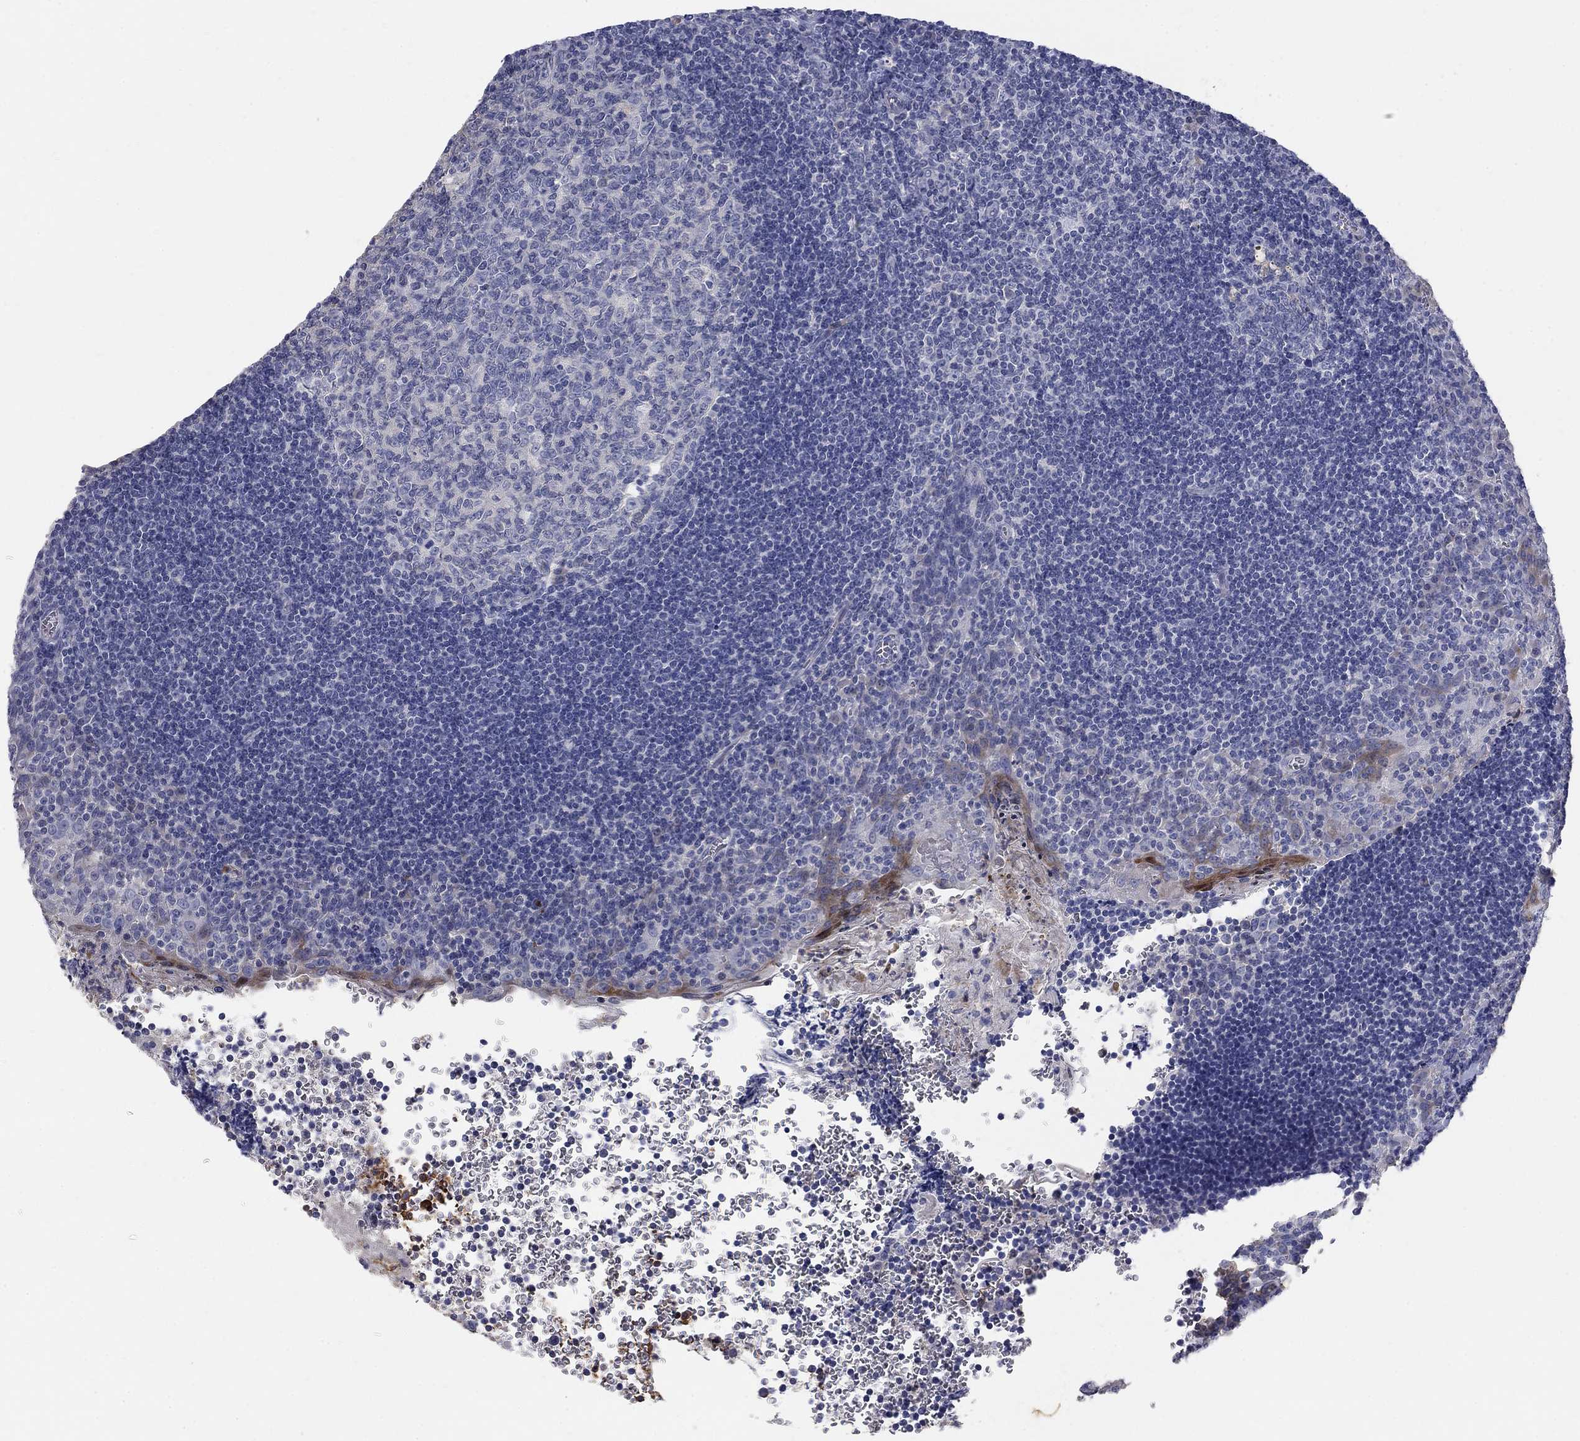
{"staining": {"intensity": "negative", "quantity": "none", "location": "none"}, "tissue": "tonsil", "cell_type": "Germinal center cells", "image_type": "normal", "snomed": [{"axis": "morphology", "description": "Normal tissue, NOS"}, {"axis": "morphology", "description": "Inflammation, NOS"}, {"axis": "topography", "description": "Tonsil"}], "caption": "Histopathology image shows no significant protein positivity in germinal center cells of normal tonsil.", "gene": "TMEM249", "patient": {"sex": "female", "age": 31}}